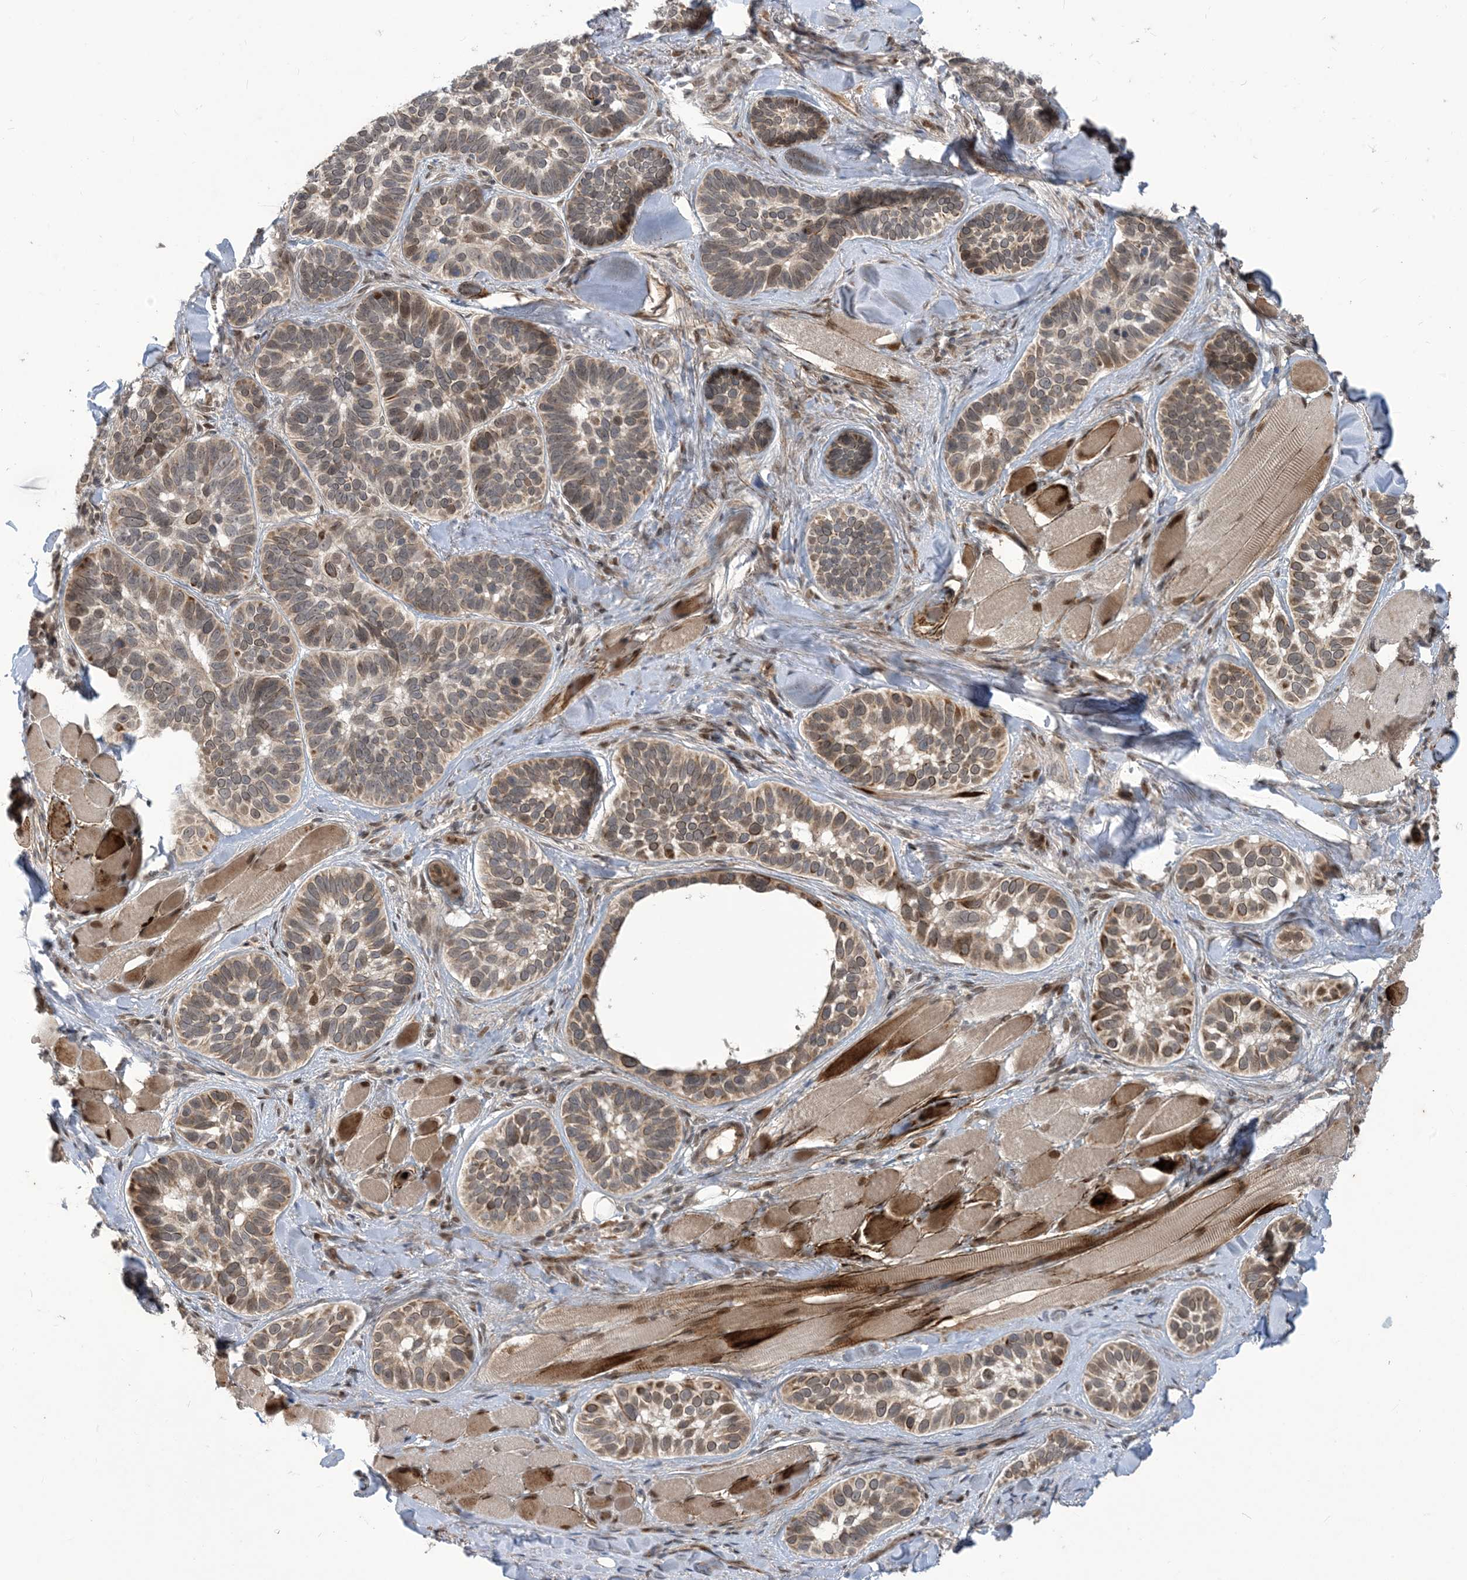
{"staining": {"intensity": "moderate", "quantity": "25%-75%", "location": "cytoplasmic/membranous,nuclear"}, "tissue": "skin cancer", "cell_type": "Tumor cells", "image_type": "cancer", "snomed": [{"axis": "morphology", "description": "Basal cell carcinoma"}, {"axis": "topography", "description": "Skin"}], "caption": "Skin basal cell carcinoma stained with a brown dye exhibits moderate cytoplasmic/membranous and nuclear positive expression in about 25%-75% of tumor cells.", "gene": "LAGE3", "patient": {"sex": "male", "age": 62}}